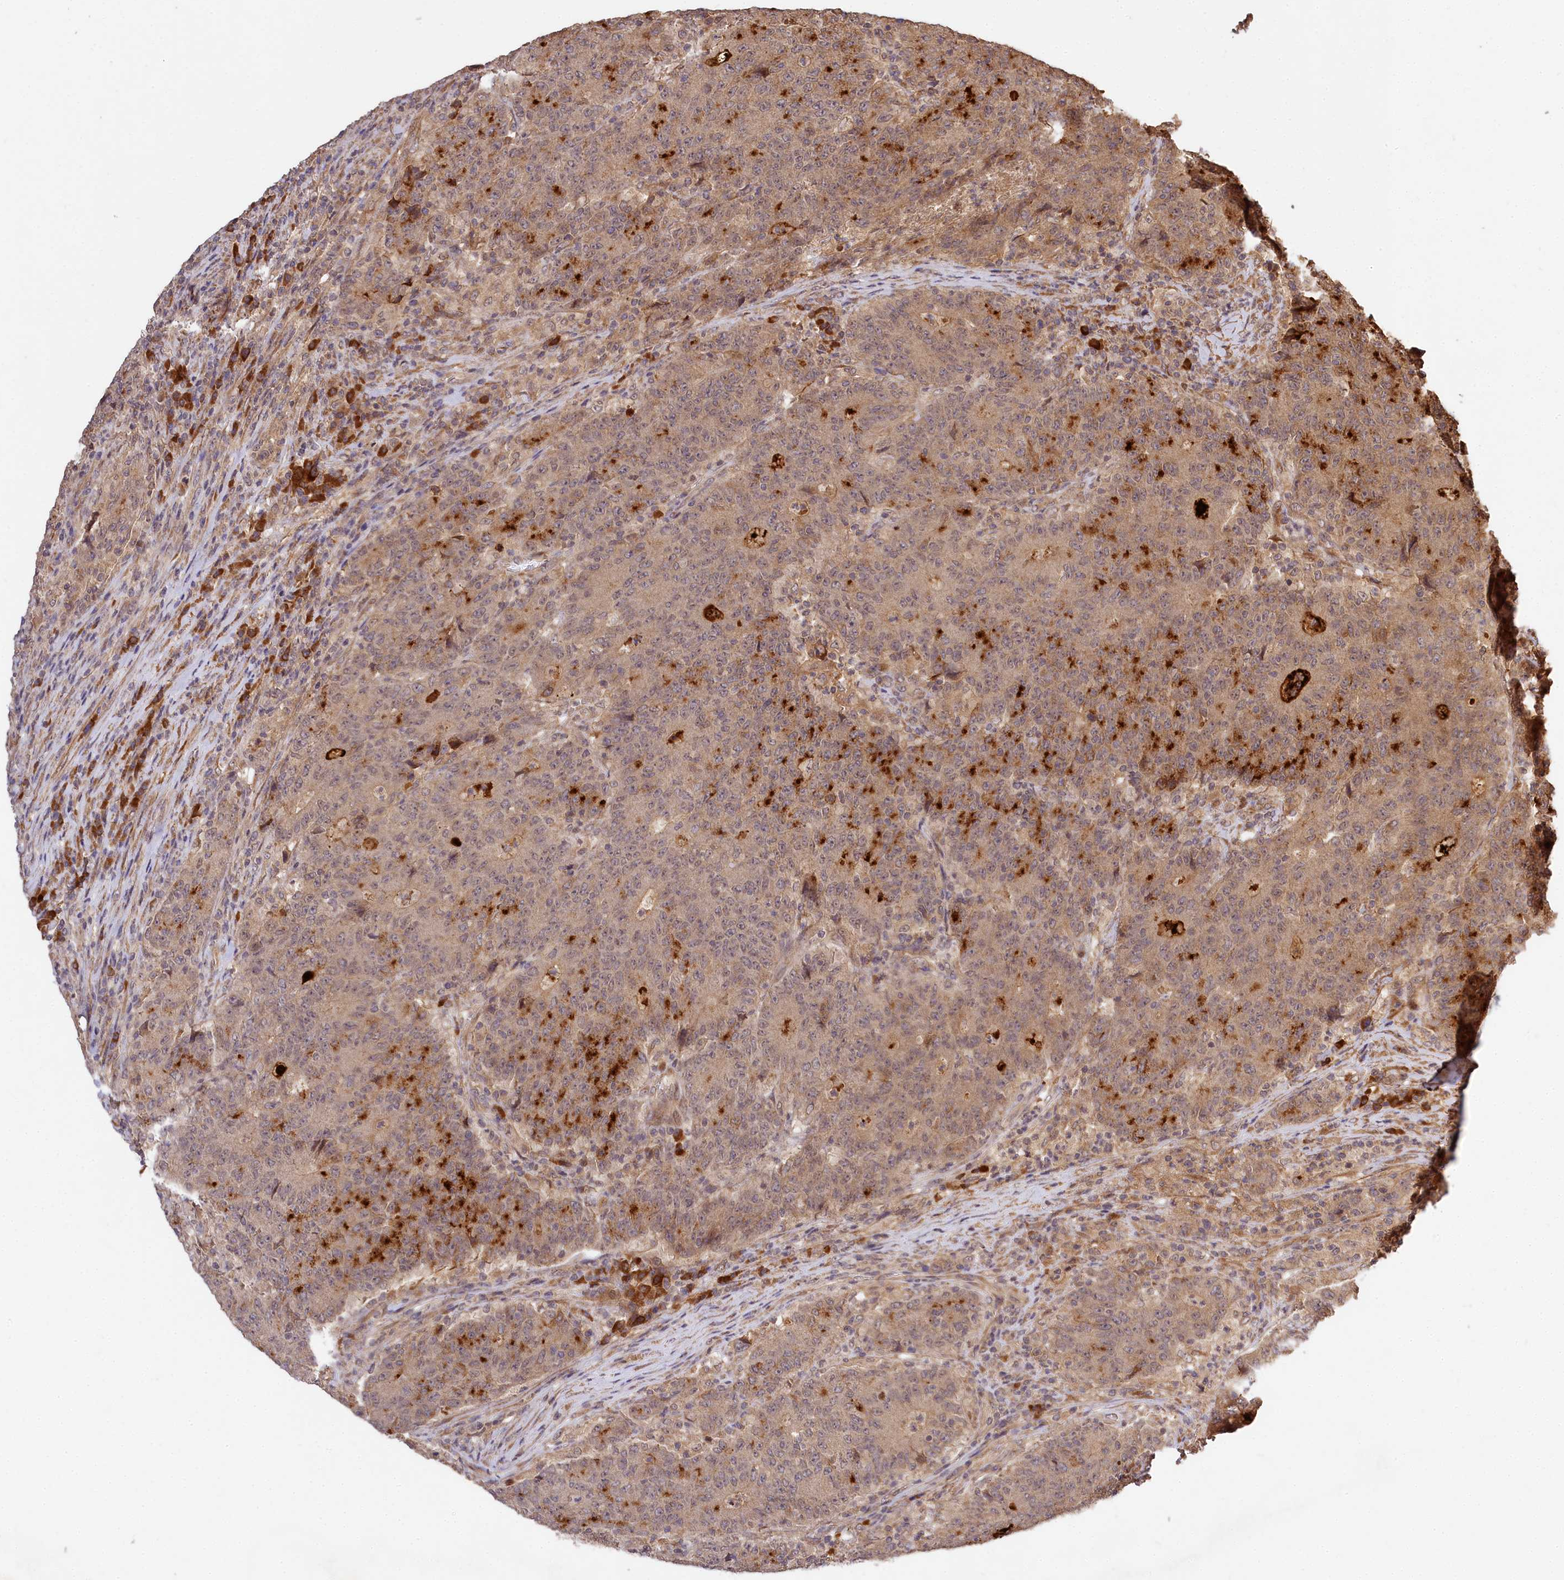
{"staining": {"intensity": "moderate", "quantity": "25%-75%", "location": "cytoplasmic/membranous"}, "tissue": "colorectal cancer", "cell_type": "Tumor cells", "image_type": "cancer", "snomed": [{"axis": "morphology", "description": "Adenocarcinoma, NOS"}, {"axis": "topography", "description": "Colon"}], "caption": "Immunohistochemistry micrograph of neoplastic tissue: colorectal adenocarcinoma stained using IHC exhibits medium levels of moderate protein expression localized specifically in the cytoplasmic/membranous of tumor cells, appearing as a cytoplasmic/membranous brown color.", "gene": "MCF2L2", "patient": {"sex": "female", "age": 75}}